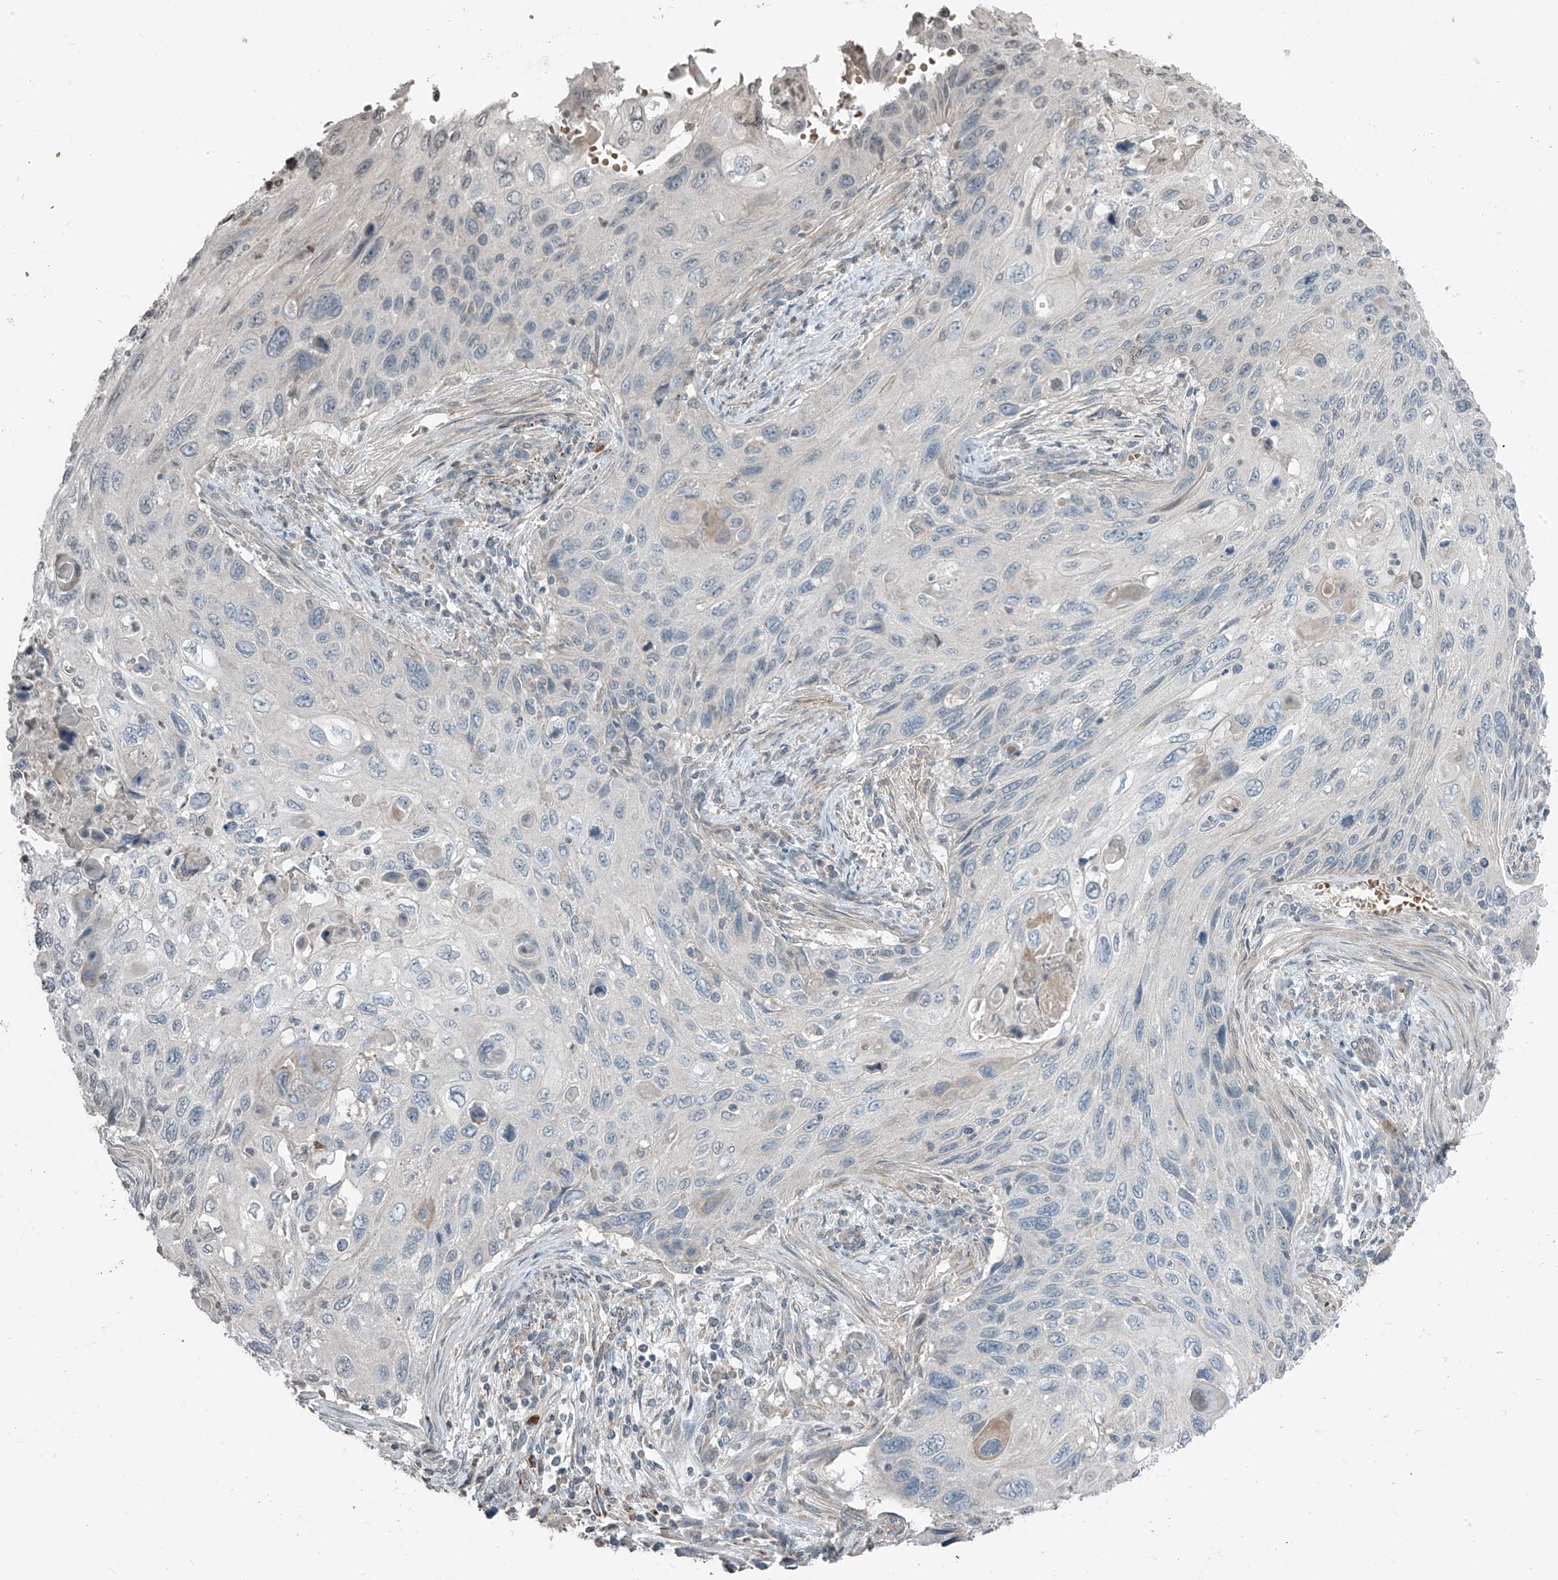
{"staining": {"intensity": "negative", "quantity": "none", "location": "none"}, "tissue": "cervical cancer", "cell_type": "Tumor cells", "image_type": "cancer", "snomed": [{"axis": "morphology", "description": "Squamous cell carcinoma, NOS"}, {"axis": "topography", "description": "Cervix"}], "caption": "Photomicrograph shows no protein staining in tumor cells of squamous cell carcinoma (cervical) tissue. The staining was performed using DAB to visualize the protein expression in brown, while the nuclei were stained in blue with hematoxylin (Magnification: 20x).", "gene": "HOXA11", "patient": {"sex": "female", "age": 70}}